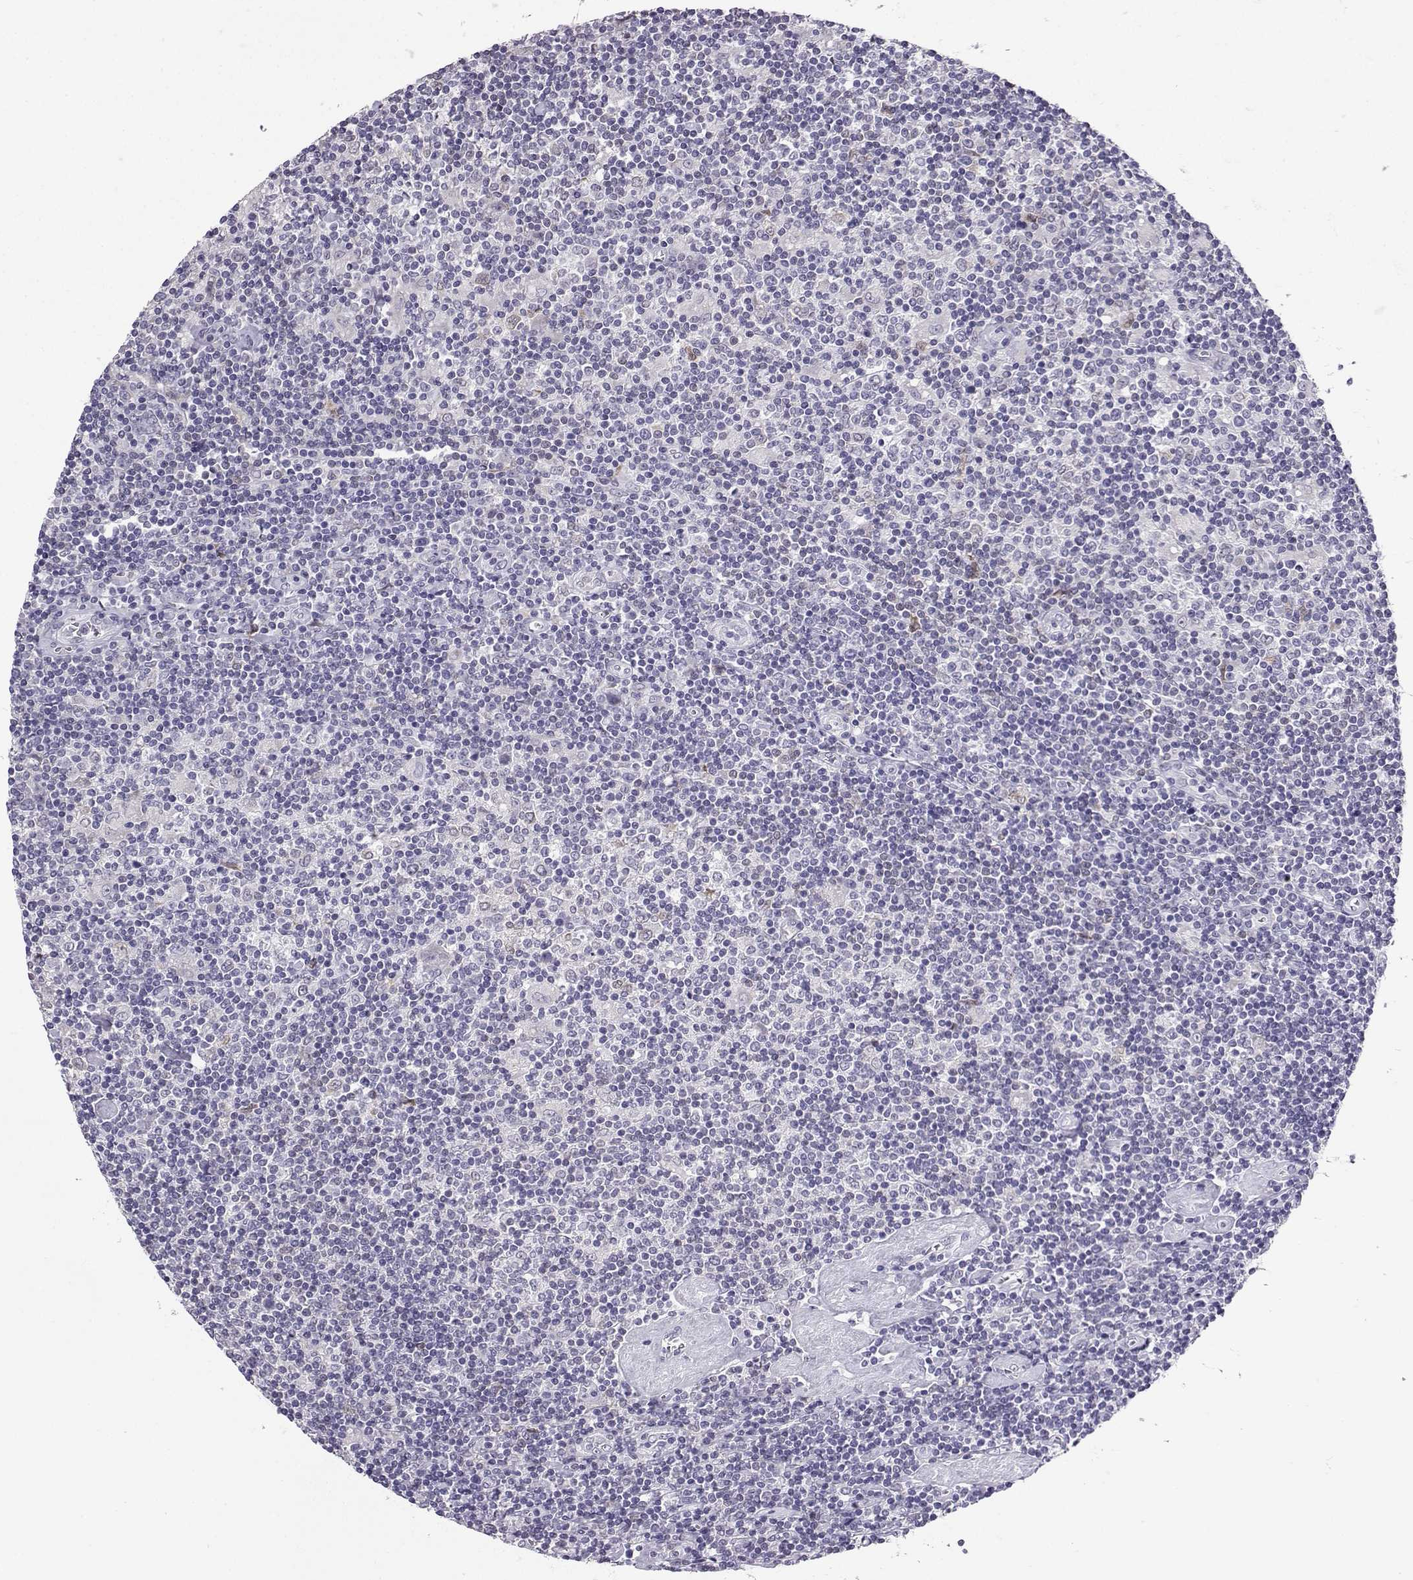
{"staining": {"intensity": "negative", "quantity": "none", "location": "none"}, "tissue": "lymphoma", "cell_type": "Tumor cells", "image_type": "cancer", "snomed": [{"axis": "morphology", "description": "Hodgkin's disease, NOS"}, {"axis": "topography", "description": "Lymph node"}], "caption": "There is no significant positivity in tumor cells of Hodgkin's disease.", "gene": "TBR1", "patient": {"sex": "male", "age": 40}}